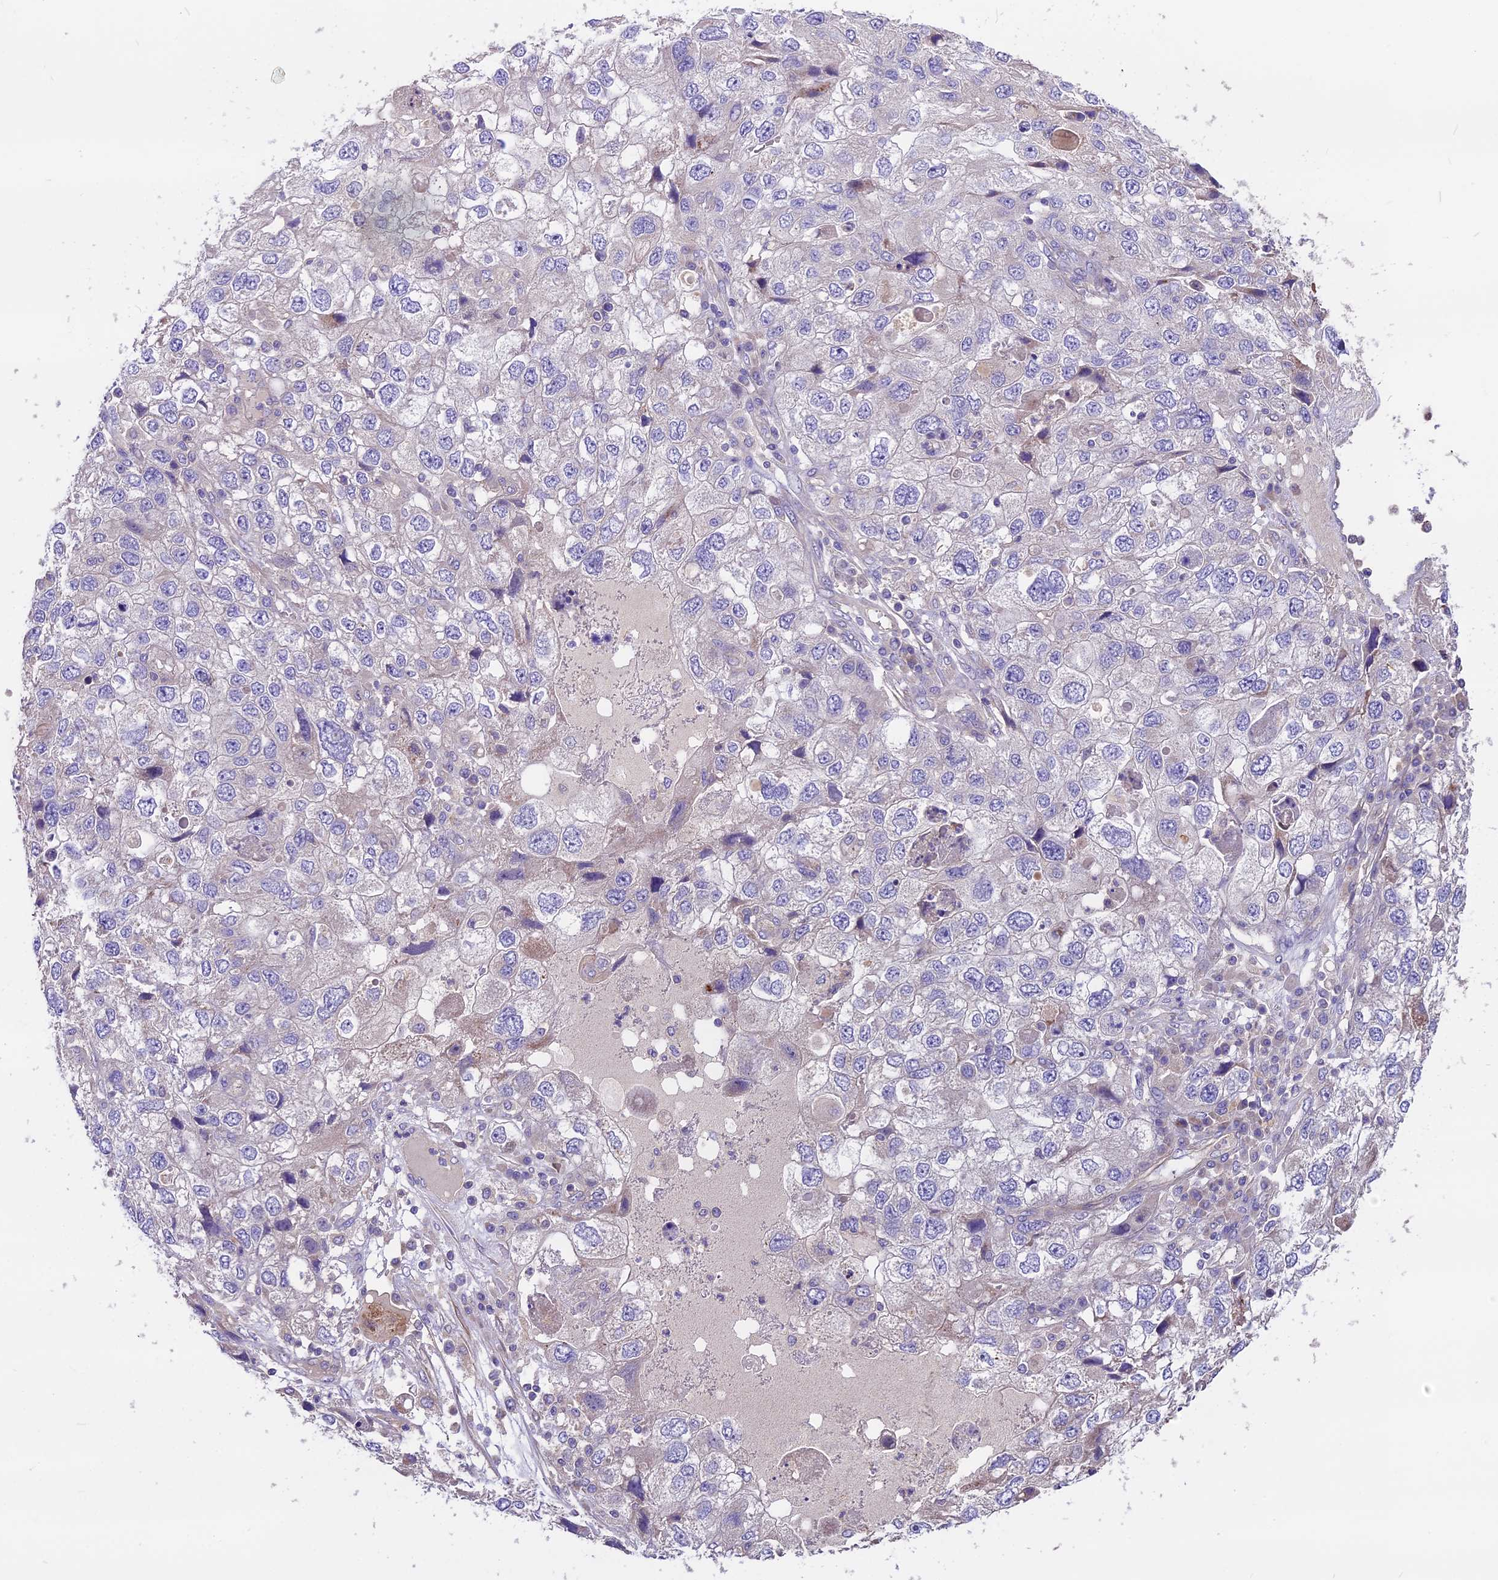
{"staining": {"intensity": "negative", "quantity": "none", "location": "none"}, "tissue": "endometrial cancer", "cell_type": "Tumor cells", "image_type": "cancer", "snomed": [{"axis": "morphology", "description": "Adenocarcinoma, NOS"}, {"axis": "topography", "description": "Endometrium"}], "caption": "Tumor cells show no significant positivity in endometrial adenocarcinoma.", "gene": "ANO3", "patient": {"sex": "female", "age": 49}}